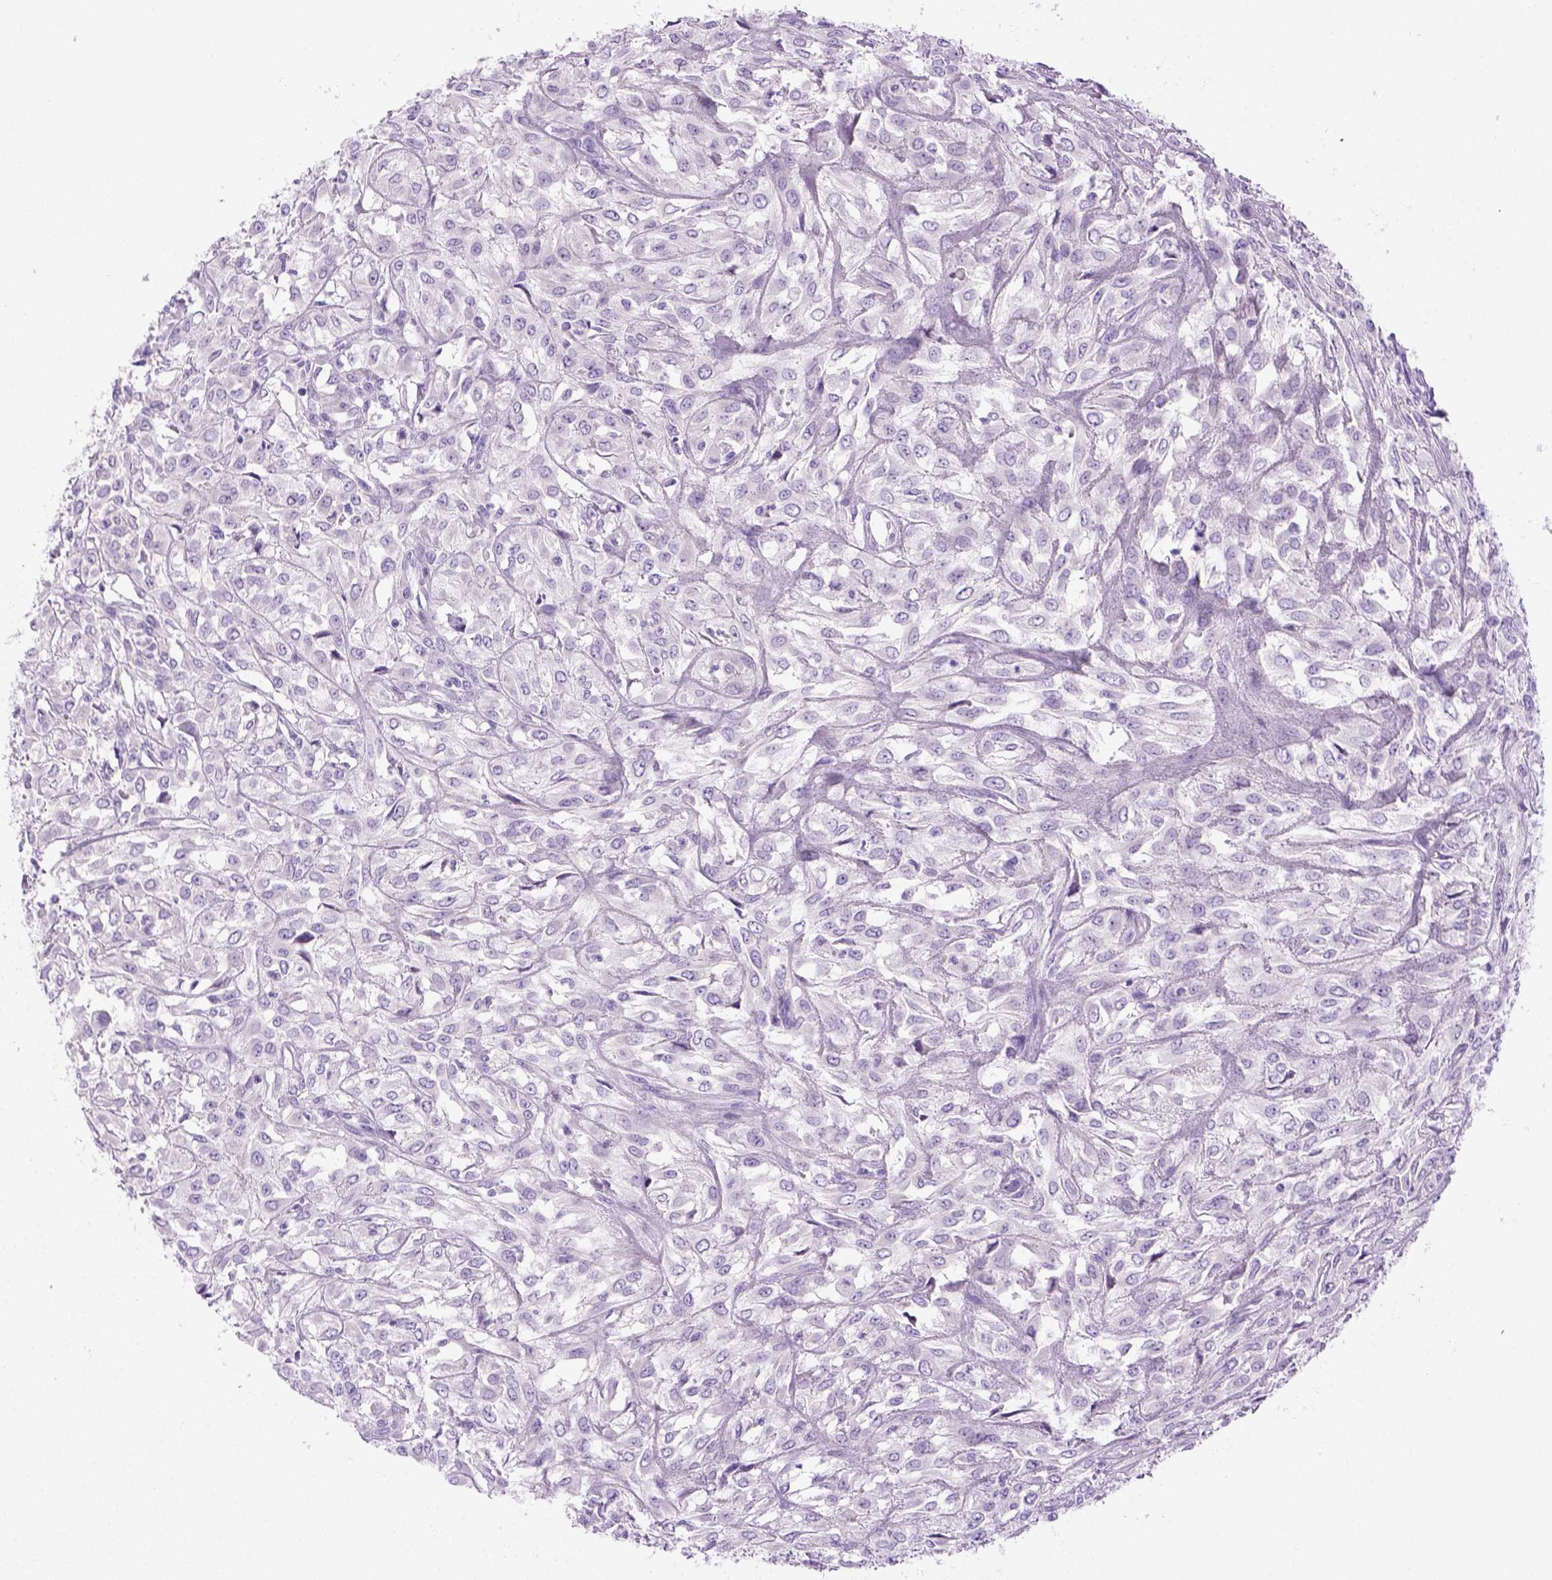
{"staining": {"intensity": "negative", "quantity": "none", "location": "none"}, "tissue": "urothelial cancer", "cell_type": "Tumor cells", "image_type": "cancer", "snomed": [{"axis": "morphology", "description": "Urothelial carcinoma, High grade"}, {"axis": "topography", "description": "Urinary bladder"}], "caption": "Tumor cells show no significant protein positivity in urothelial carcinoma (high-grade). (DAB (3,3'-diaminobenzidine) immunohistochemistry (IHC) visualized using brightfield microscopy, high magnification).", "gene": "DNAH11", "patient": {"sex": "male", "age": 67}}